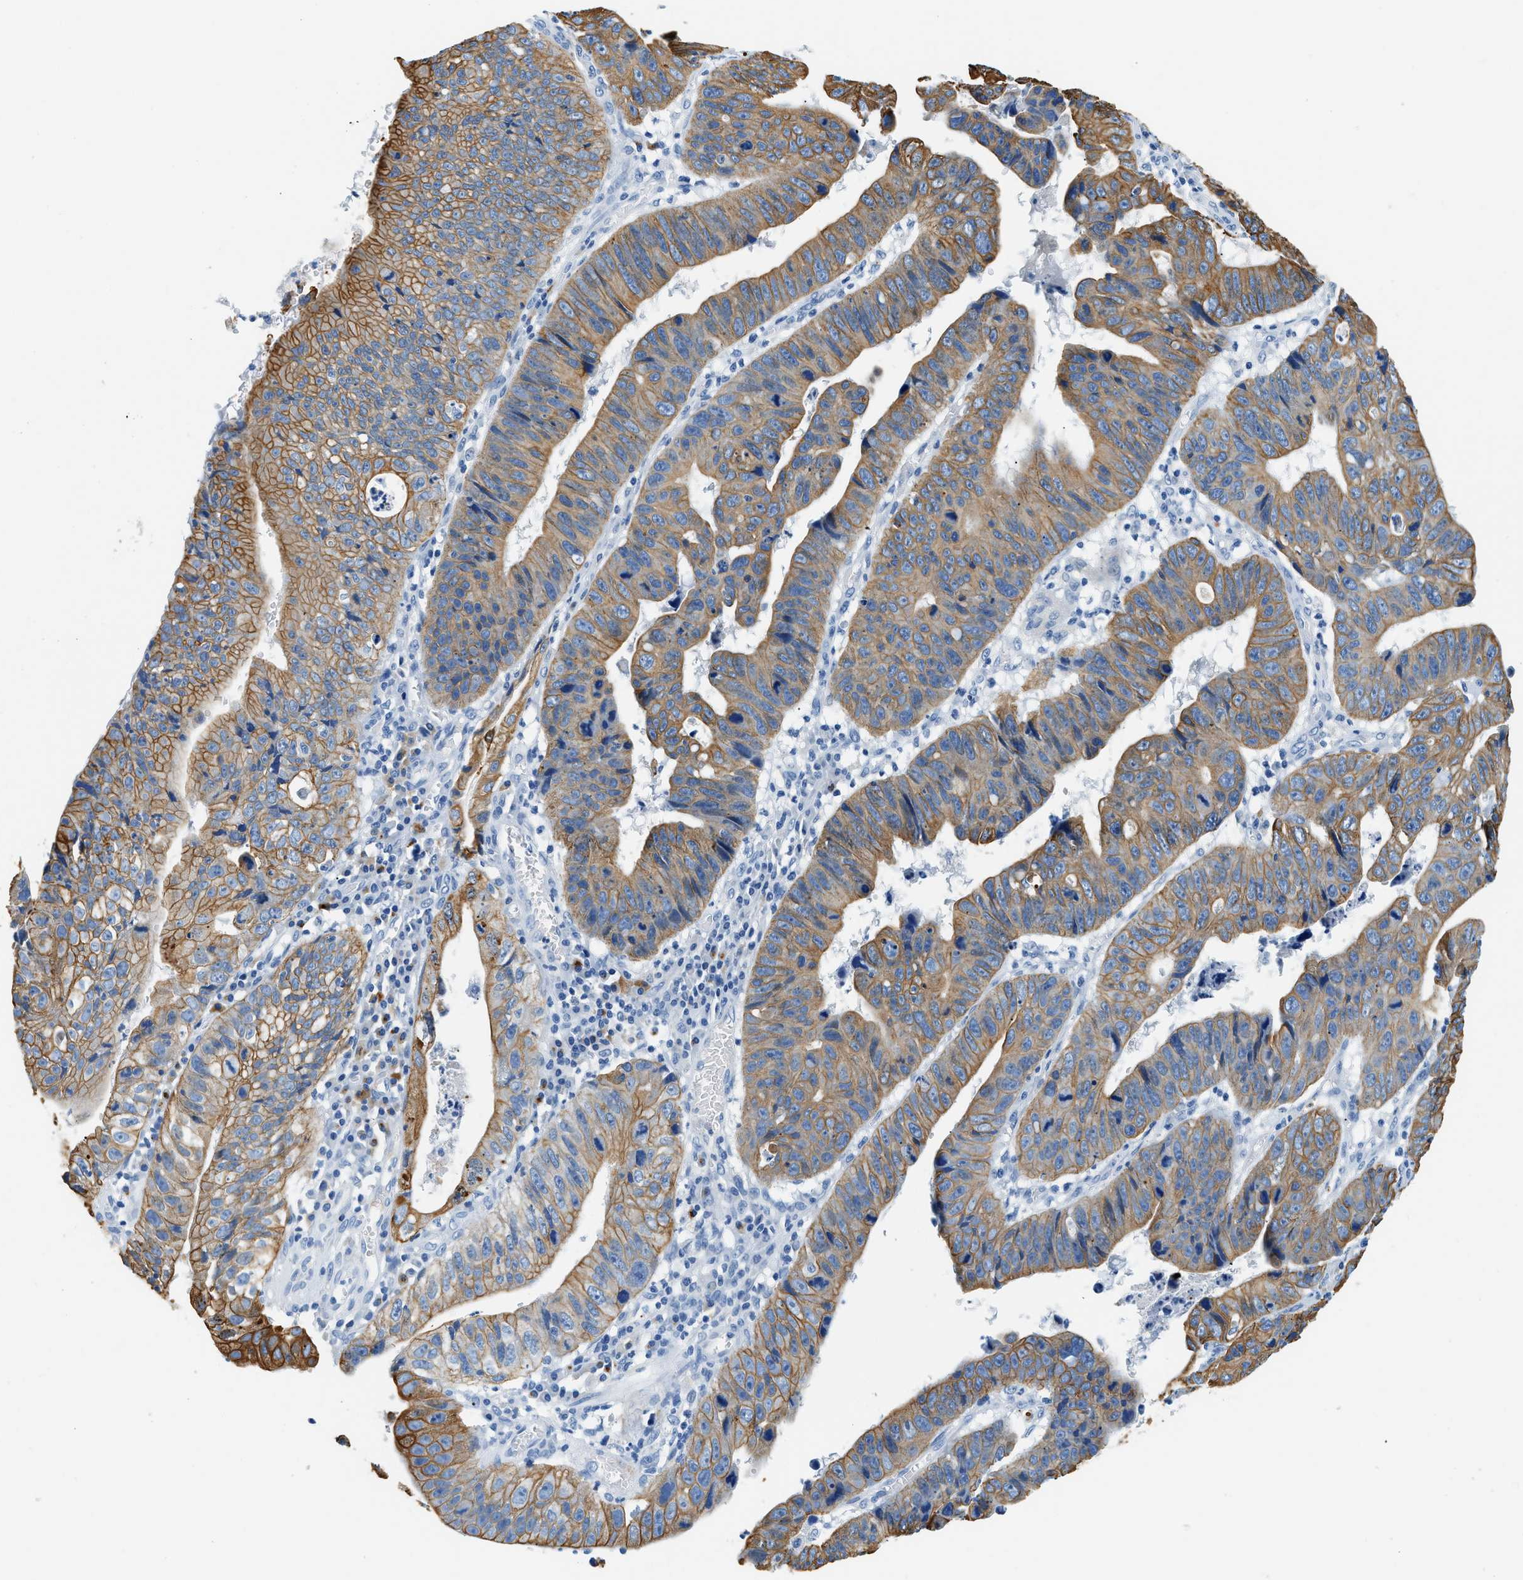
{"staining": {"intensity": "moderate", "quantity": ">75%", "location": "cytoplasmic/membranous"}, "tissue": "stomach cancer", "cell_type": "Tumor cells", "image_type": "cancer", "snomed": [{"axis": "morphology", "description": "Adenocarcinoma, NOS"}, {"axis": "topography", "description": "Stomach"}], "caption": "A photomicrograph showing moderate cytoplasmic/membranous staining in about >75% of tumor cells in stomach cancer (adenocarcinoma), as visualized by brown immunohistochemical staining.", "gene": "STXBP2", "patient": {"sex": "male", "age": 59}}